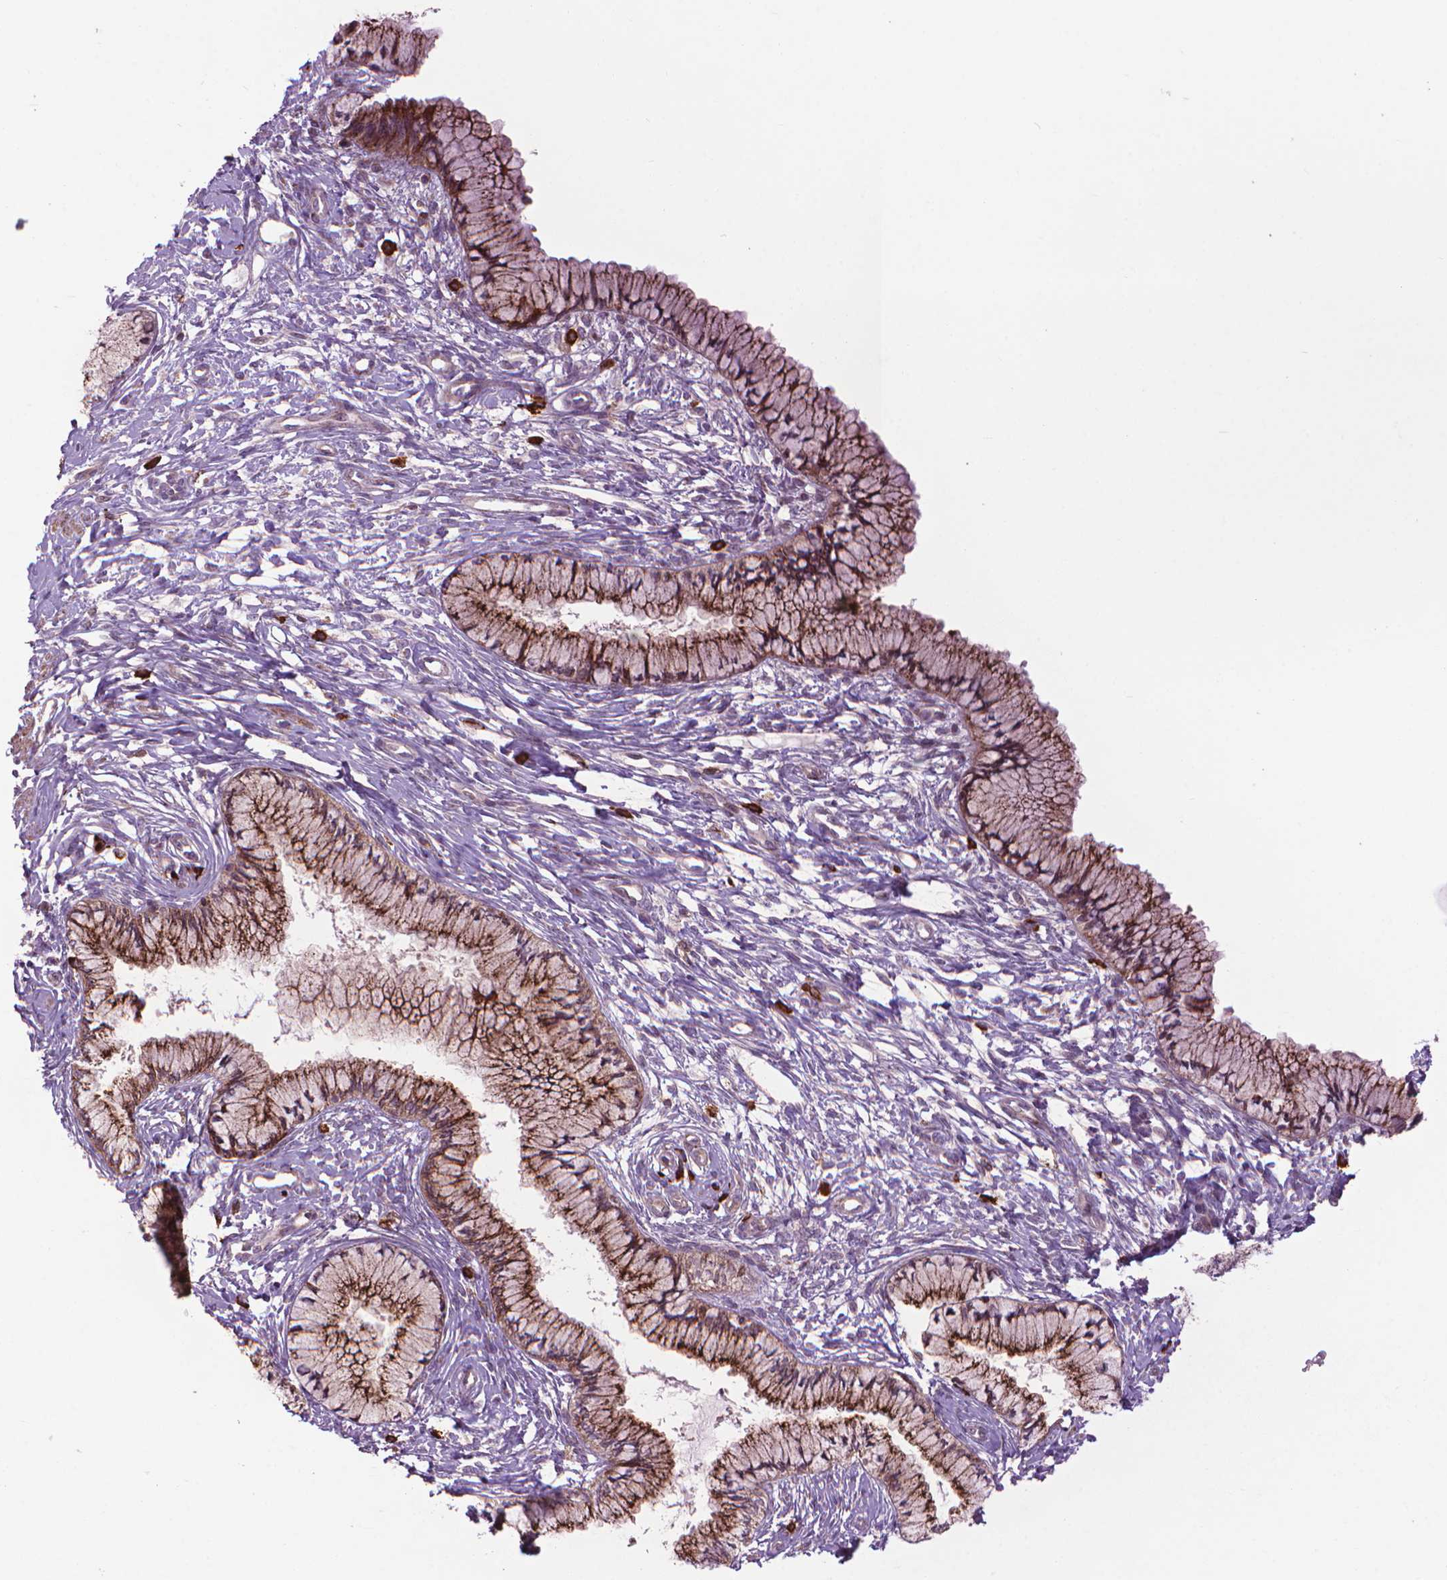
{"staining": {"intensity": "moderate", "quantity": ">75%", "location": "cytoplasmic/membranous"}, "tissue": "cervix", "cell_type": "Glandular cells", "image_type": "normal", "snomed": [{"axis": "morphology", "description": "Normal tissue, NOS"}, {"axis": "topography", "description": "Cervix"}], "caption": "Glandular cells exhibit moderate cytoplasmic/membranous expression in approximately >75% of cells in benign cervix. Using DAB (brown) and hematoxylin (blue) stains, captured at high magnification using brightfield microscopy.", "gene": "MYH14", "patient": {"sex": "female", "age": 37}}